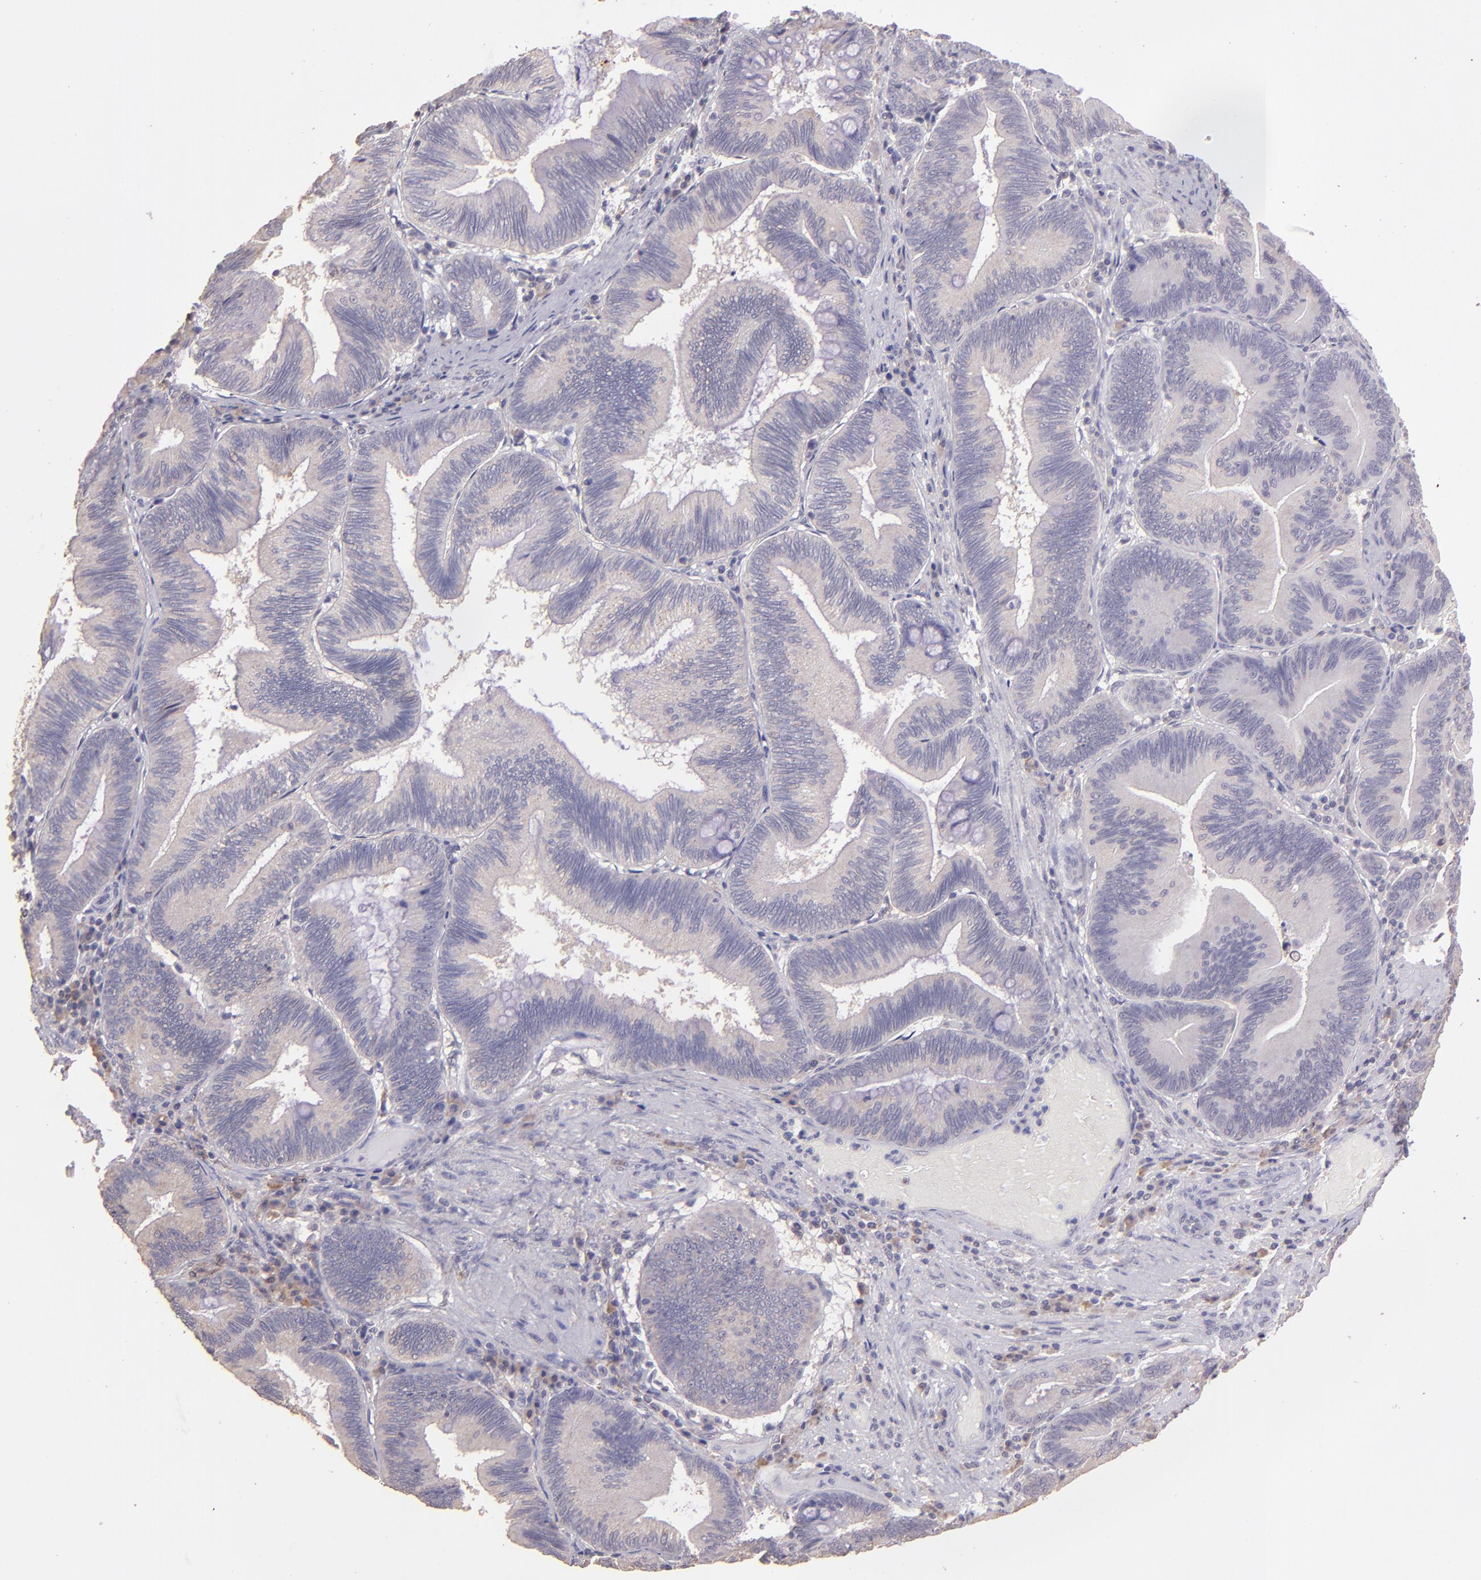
{"staining": {"intensity": "negative", "quantity": "none", "location": "none"}, "tissue": "pancreatic cancer", "cell_type": "Tumor cells", "image_type": "cancer", "snomed": [{"axis": "morphology", "description": "Adenocarcinoma, NOS"}, {"axis": "topography", "description": "Pancreas"}], "caption": "Pancreatic adenocarcinoma was stained to show a protein in brown. There is no significant expression in tumor cells. (DAB IHC, high magnification).", "gene": "PAPPA", "patient": {"sex": "male", "age": 82}}